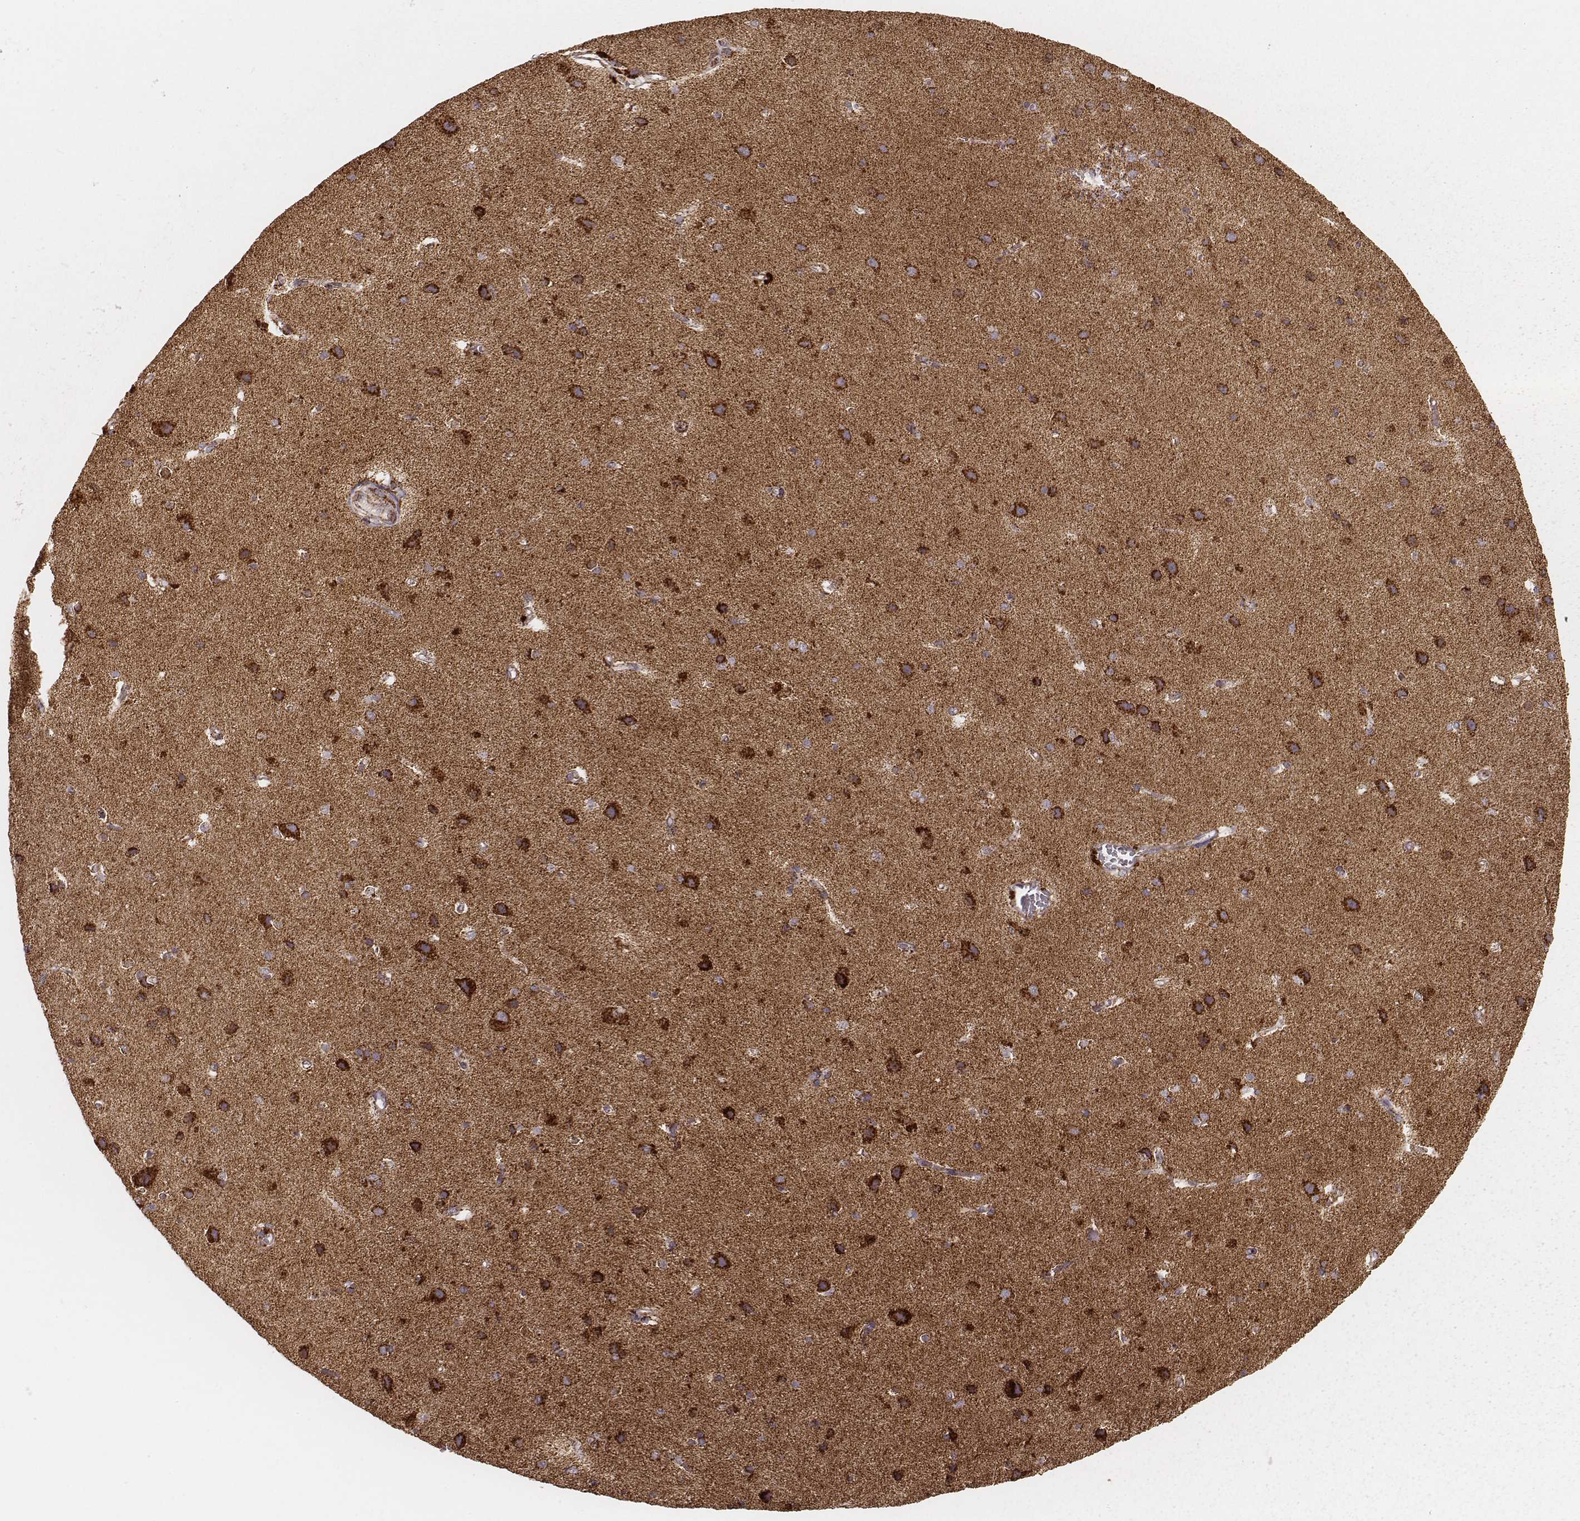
{"staining": {"intensity": "strong", "quantity": ">75%", "location": "cytoplasmic/membranous"}, "tissue": "cerebral cortex", "cell_type": "Endothelial cells", "image_type": "normal", "snomed": [{"axis": "morphology", "description": "Normal tissue, NOS"}, {"axis": "topography", "description": "Cerebral cortex"}], "caption": "Protein expression analysis of unremarkable human cerebral cortex reveals strong cytoplasmic/membranous expression in about >75% of endothelial cells. (IHC, brightfield microscopy, high magnification).", "gene": "CS", "patient": {"sex": "male", "age": 37}}